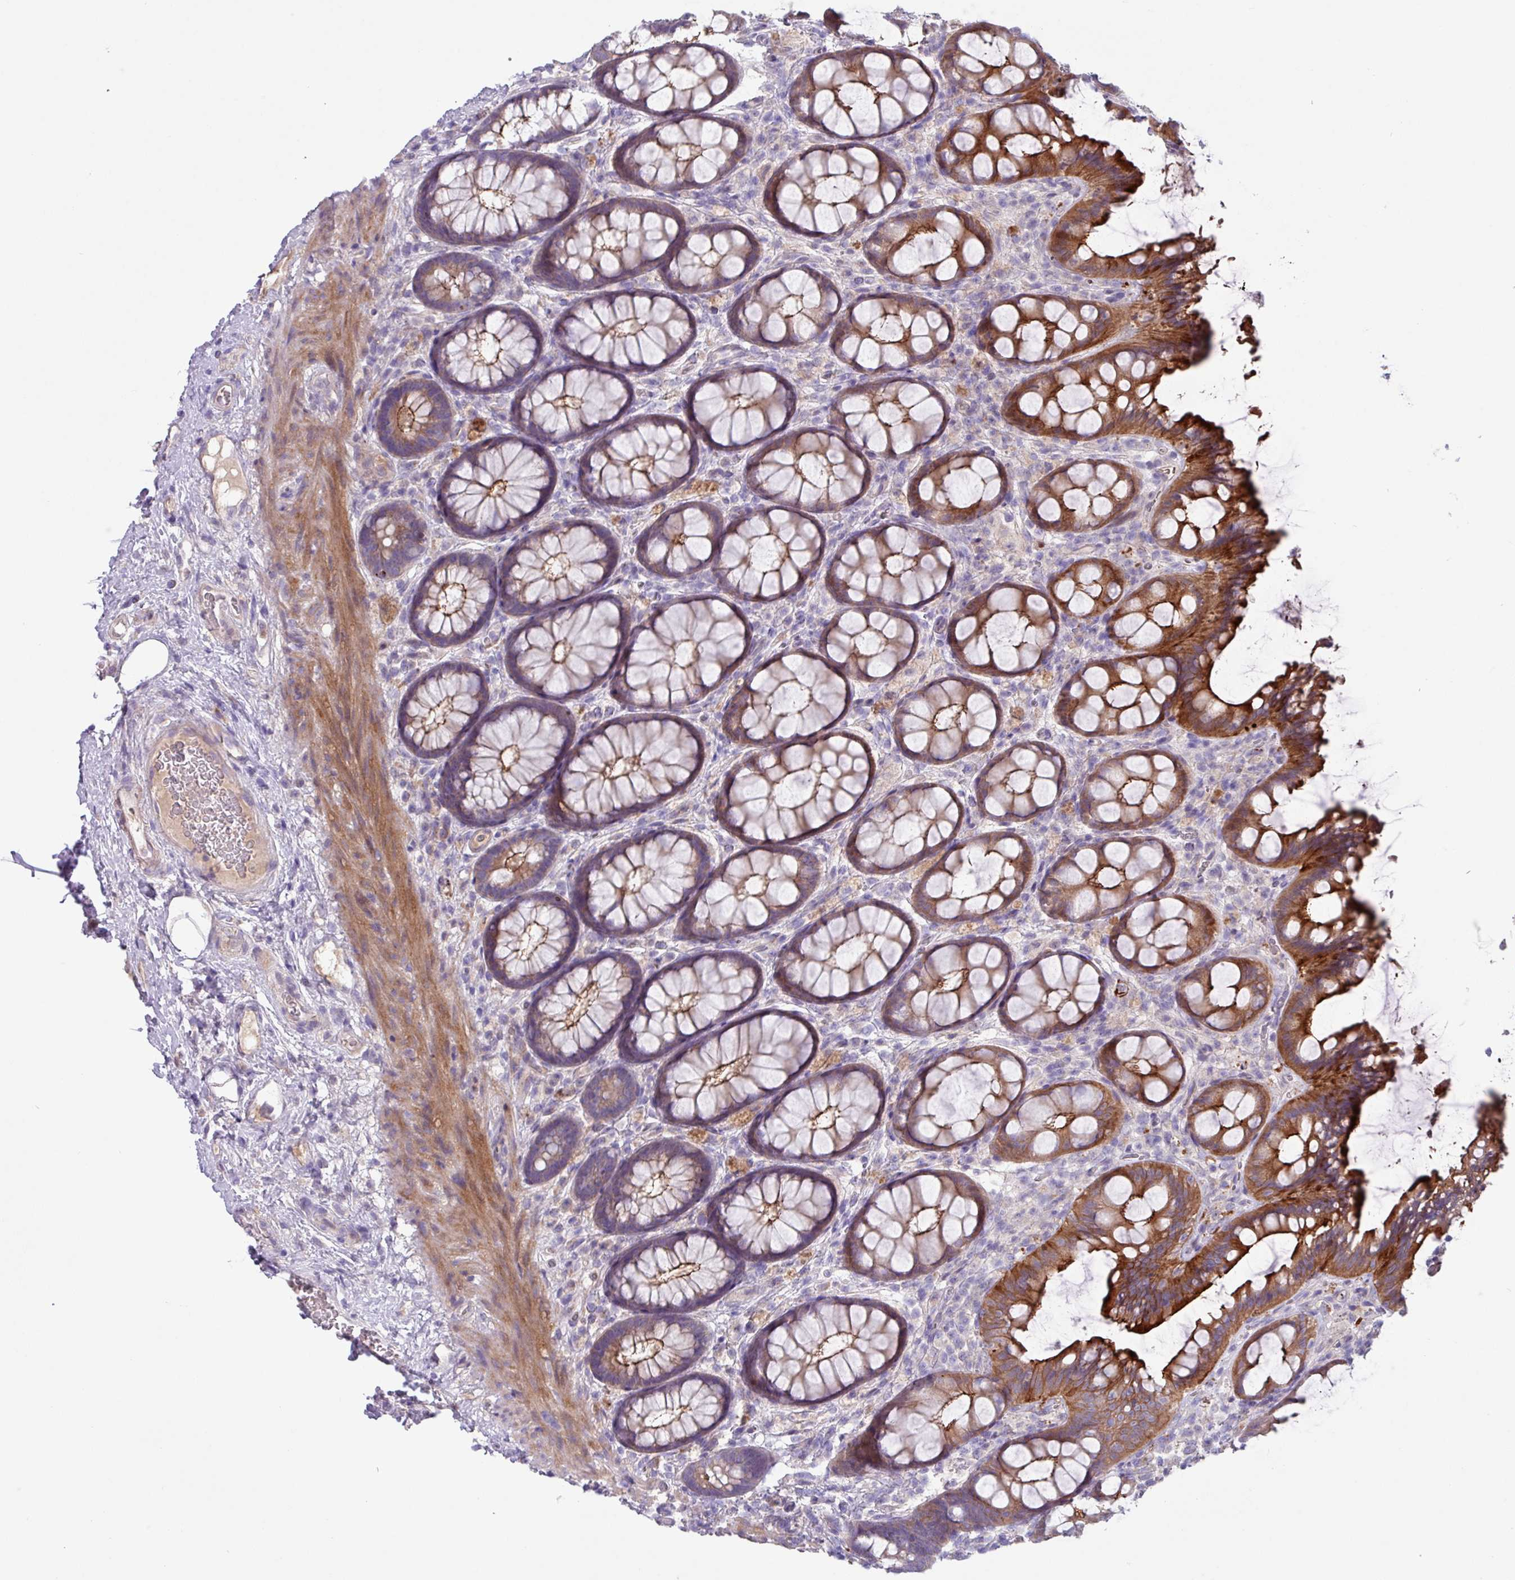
{"staining": {"intensity": "strong", "quantity": ">75%", "location": "cytoplasmic/membranous"}, "tissue": "rectum", "cell_type": "Glandular cells", "image_type": "normal", "snomed": [{"axis": "morphology", "description": "Normal tissue, NOS"}, {"axis": "topography", "description": "Rectum"}], "caption": "Normal rectum demonstrates strong cytoplasmic/membranous positivity in about >75% of glandular cells, visualized by immunohistochemistry. (DAB (3,3'-diaminobenzidine) IHC, brown staining for protein, blue staining for nuclei).", "gene": "IQCJ", "patient": {"sex": "female", "age": 67}}